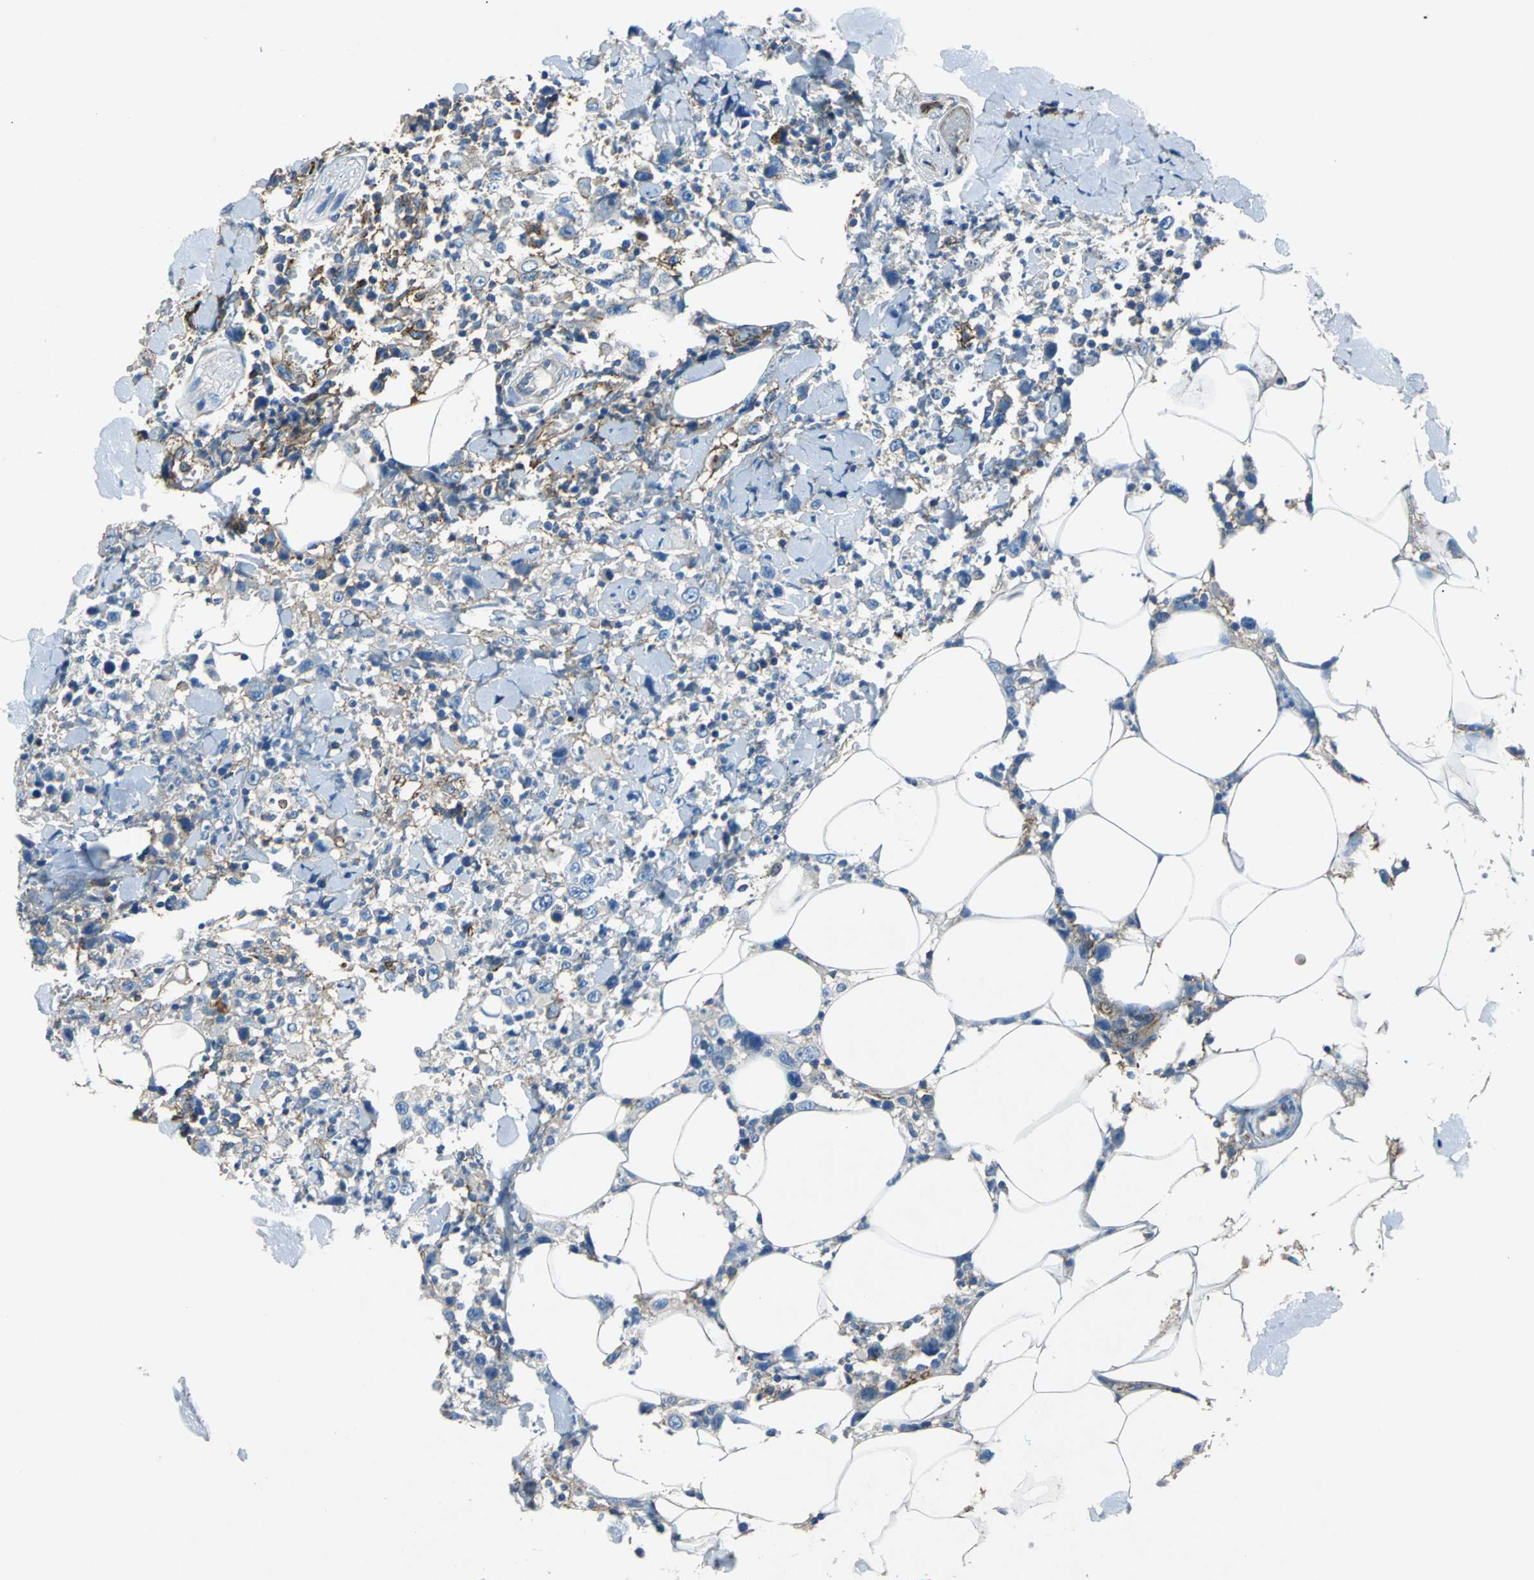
{"staining": {"intensity": "negative", "quantity": "none", "location": "none"}, "tissue": "thyroid cancer", "cell_type": "Tumor cells", "image_type": "cancer", "snomed": [{"axis": "morphology", "description": "Carcinoma, NOS"}, {"axis": "topography", "description": "Thyroid gland"}], "caption": "This is an immunohistochemistry histopathology image of thyroid carcinoma. There is no staining in tumor cells.", "gene": "RPS13", "patient": {"sex": "female", "age": 77}}